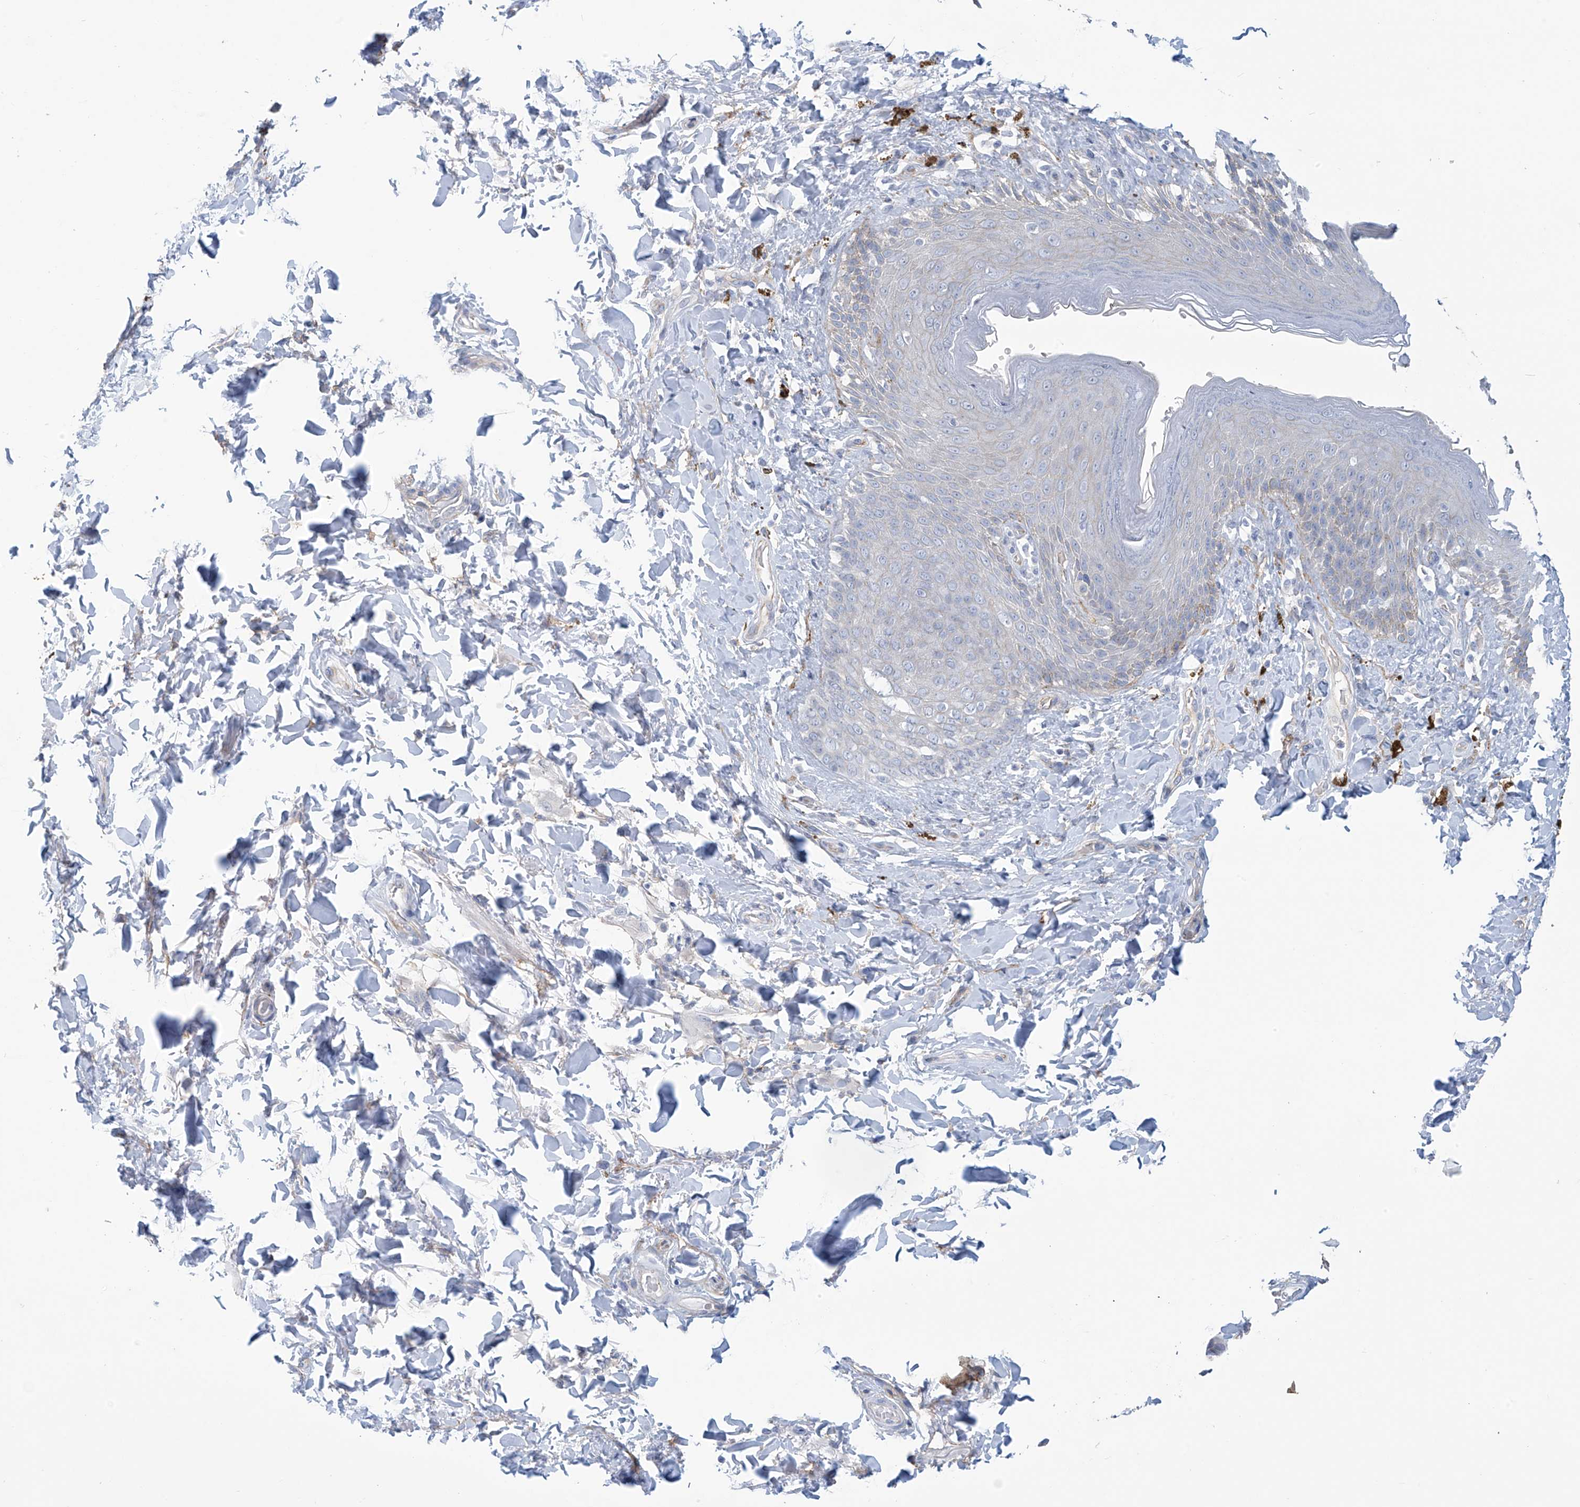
{"staining": {"intensity": "moderate", "quantity": "<25%", "location": "cytoplasmic/membranous"}, "tissue": "skin", "cell_type": "Epidermal cells", "image_type": "normal", "snomed": [{"axis": "morphology", "description": "Normal tissue, NOS"}, {"axis": "topography", "description": "Anal"}], "caption": "Unremarkable skin exhibits moderate cytoplasmic/membranous expression in approximately <25% of epidermal cells, visualized by immunohistochemistry. Immunohistochemistry (ihc) stains the protein in brown and the nuclei are stained blue.", "gene": "ABHD13", "patient": {"sex": "female", "age": 78}}